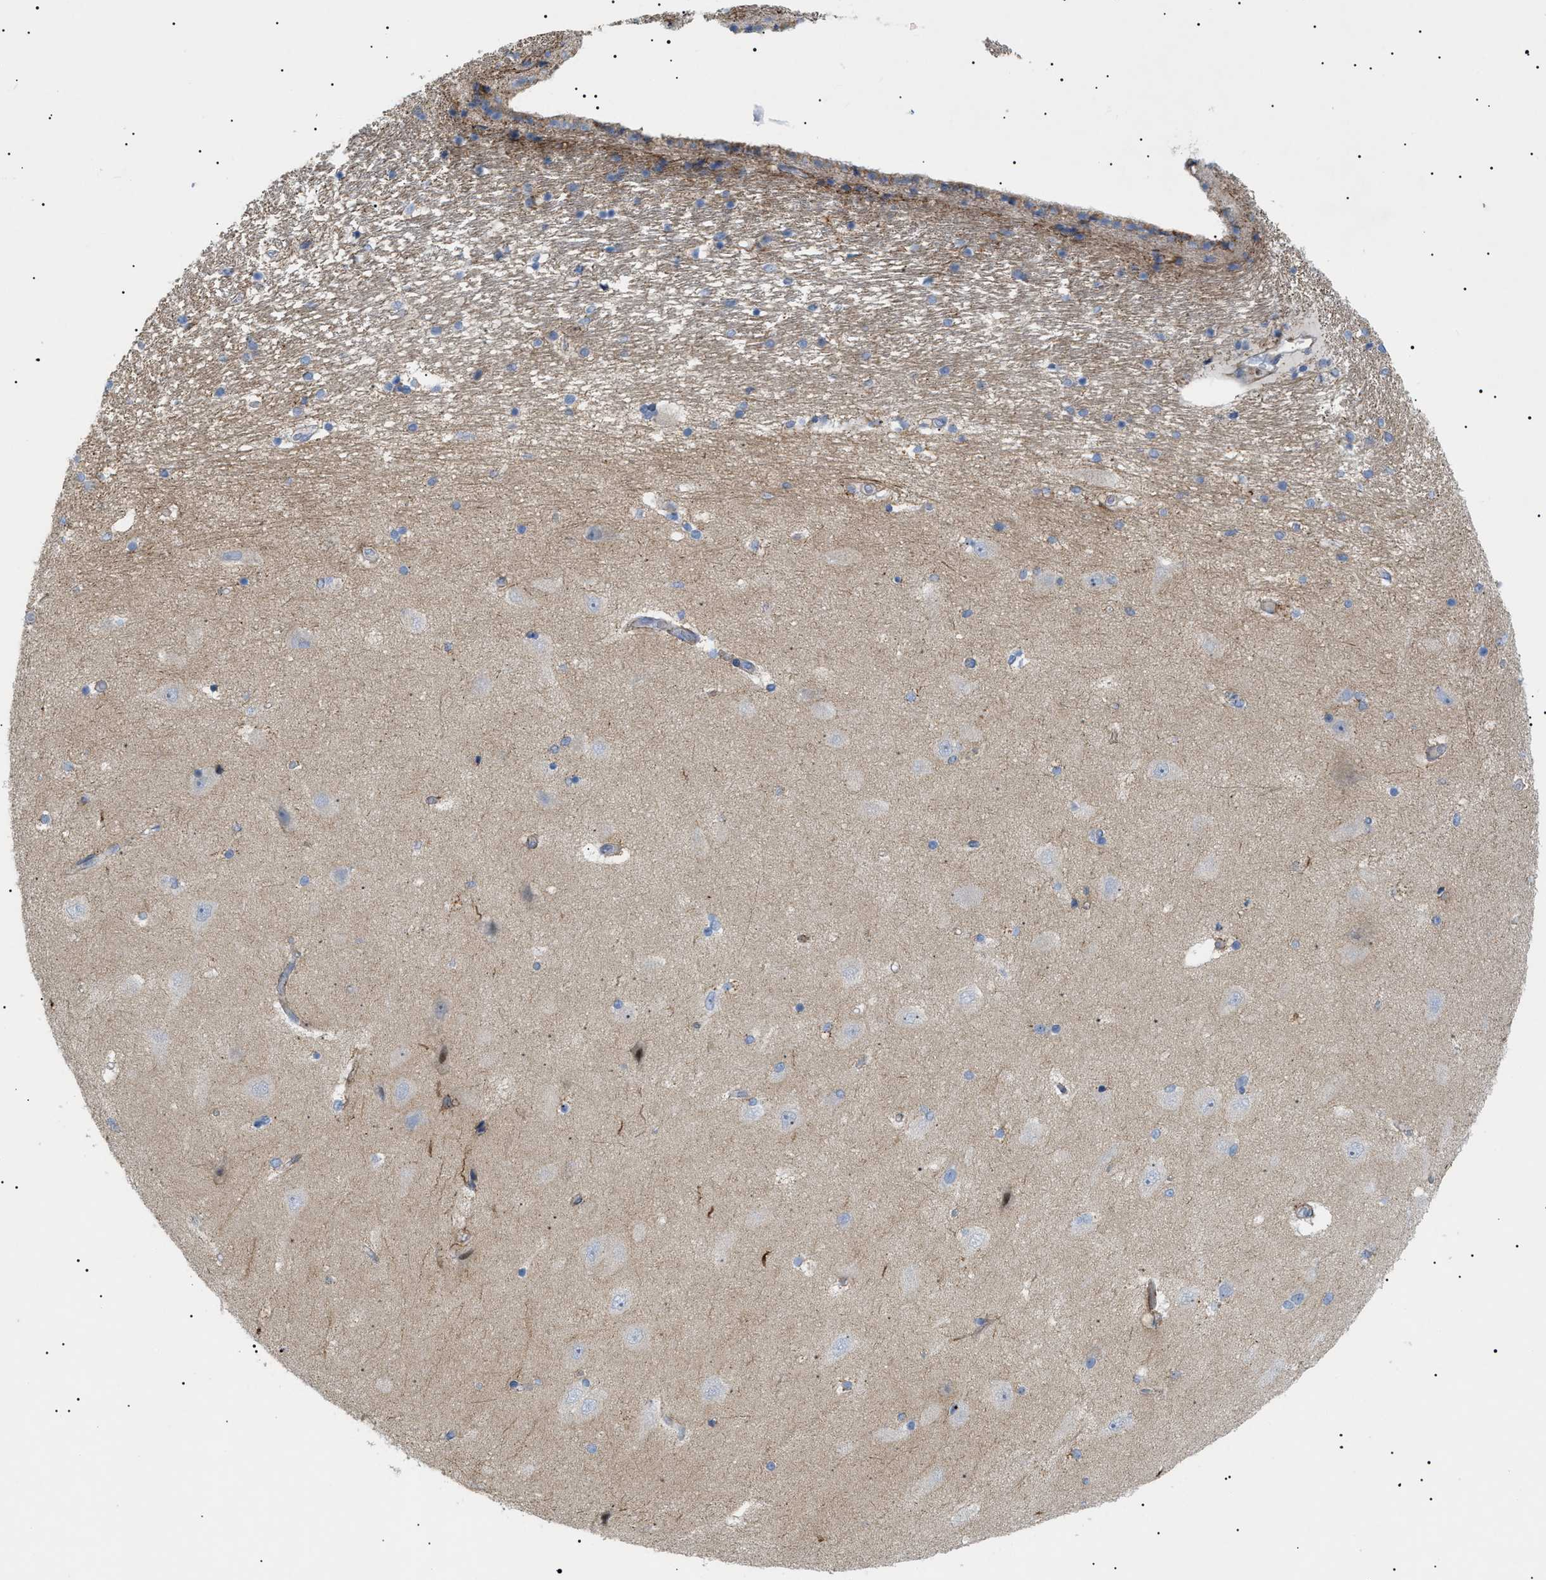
{"staining": {"intensity": "negative", "quantity": "none", "location": "none"}, "tissue": "hippocampus", "cell_type": "Glial cells", "image_type": "normal", "snomed": [{"axis": "morphology", "description": "Normal tissue, NOS"}, {"axis": "topography", "description": "Hippocampus"}], "caption": "A high-resolution histopathology image shows IHC staining of normal hippocampus, which reveals no significant staining in glial cells.", "gene": "SFXN5", "patient": {"sex": "female", "age": 54}}